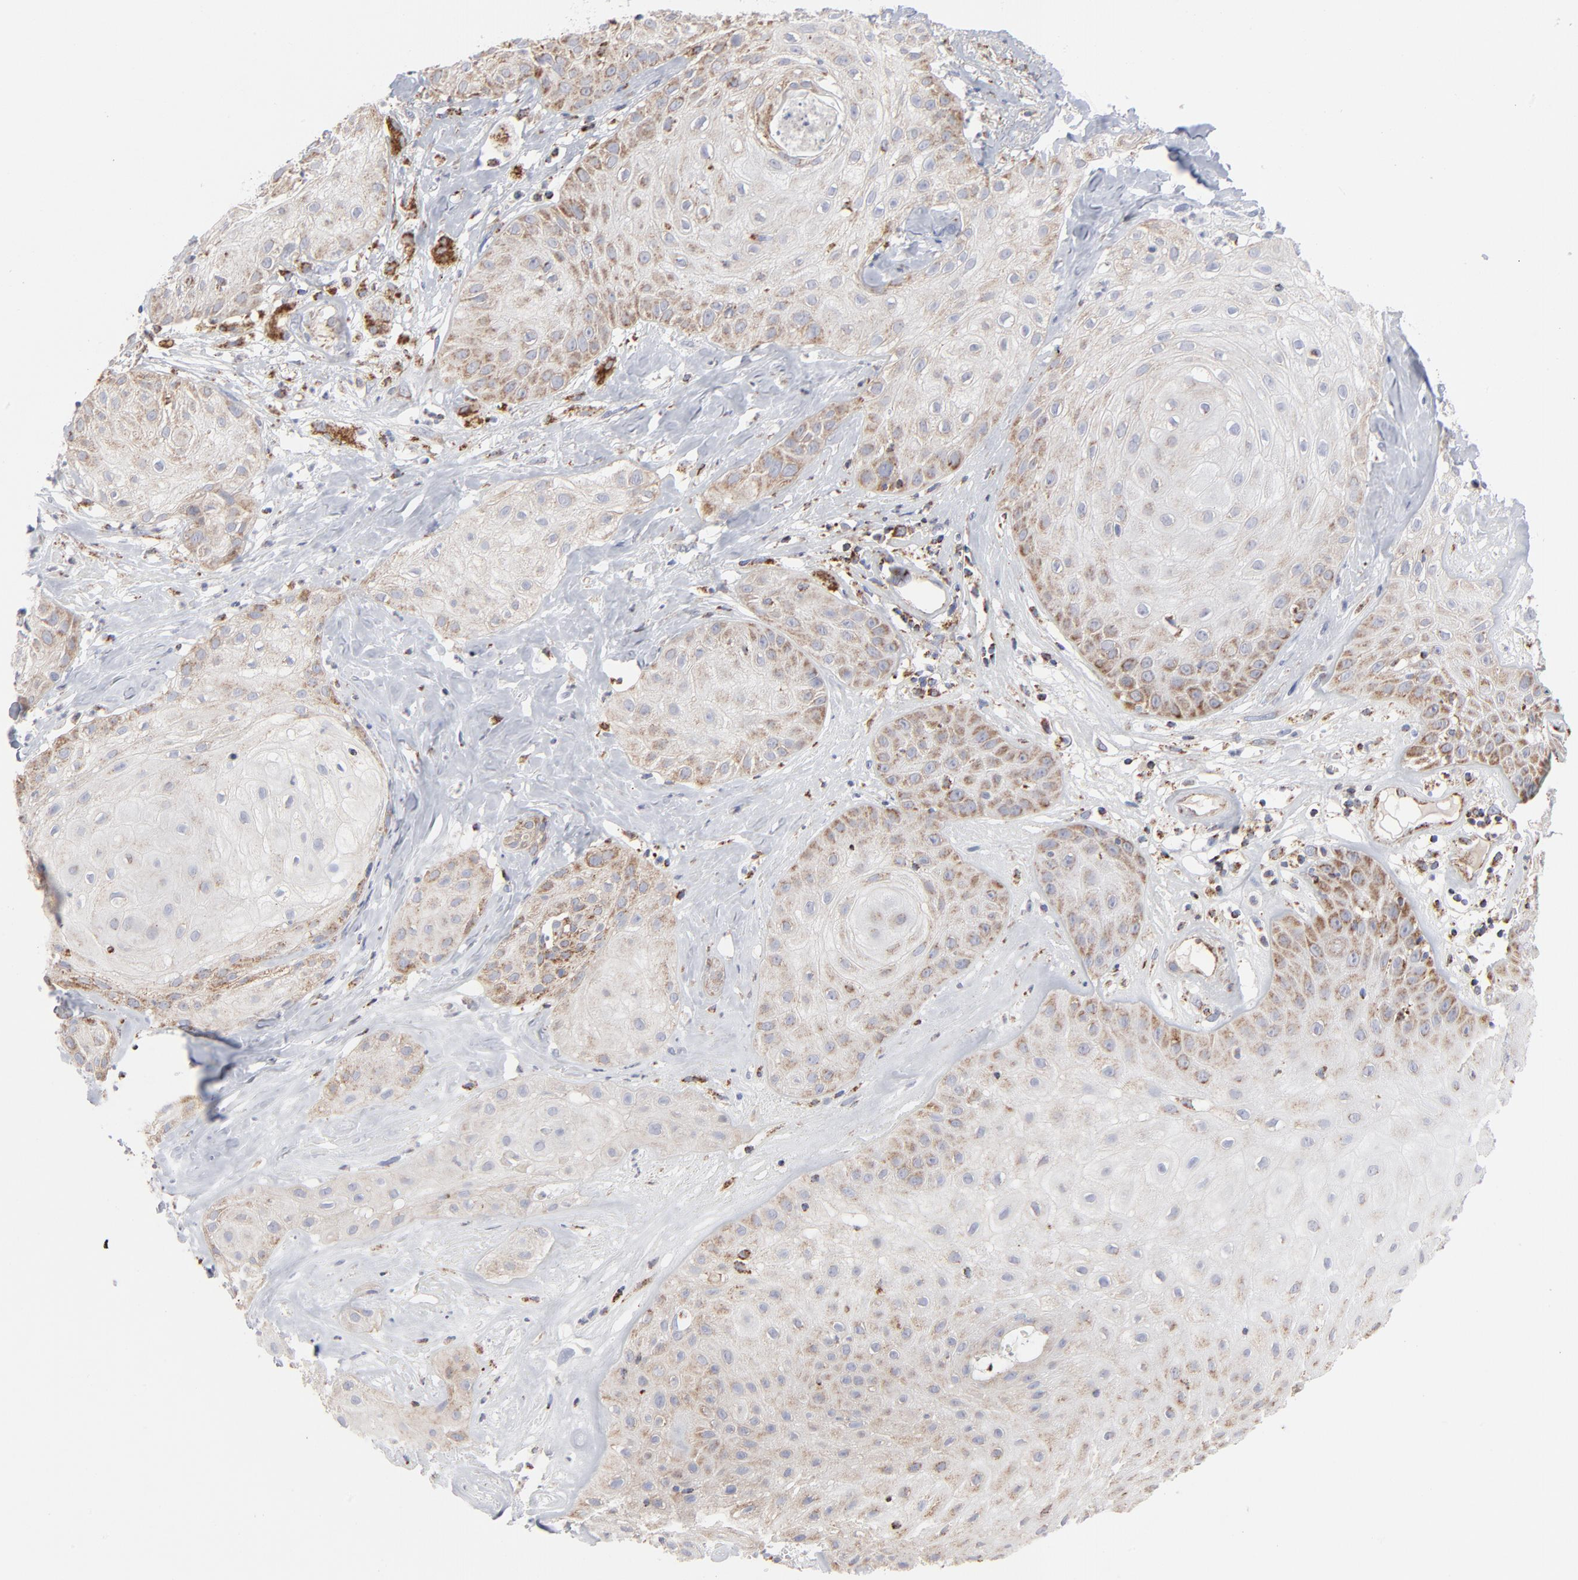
{"staining": {"intensity": "moderate", "quantity": "25%-75%", "location": "cytoplasmic/membranous"}, "tissue": "skin cancer", "cell_type": "Tumor cells", "image_type": "cancer", "snomed": [{"axis": "morphology", "description": "Squamous cell carcinoma, NOS"}, {"axis": "topography", "description": "Skin"}], "caption": "A brown stain highlights moderate cytoplasmic/membranous staining of a protein in human skin squamous cell carcinoma tumor cells.", "gene": "ASB3", "patient": {"sex": "male", "age": 65}}